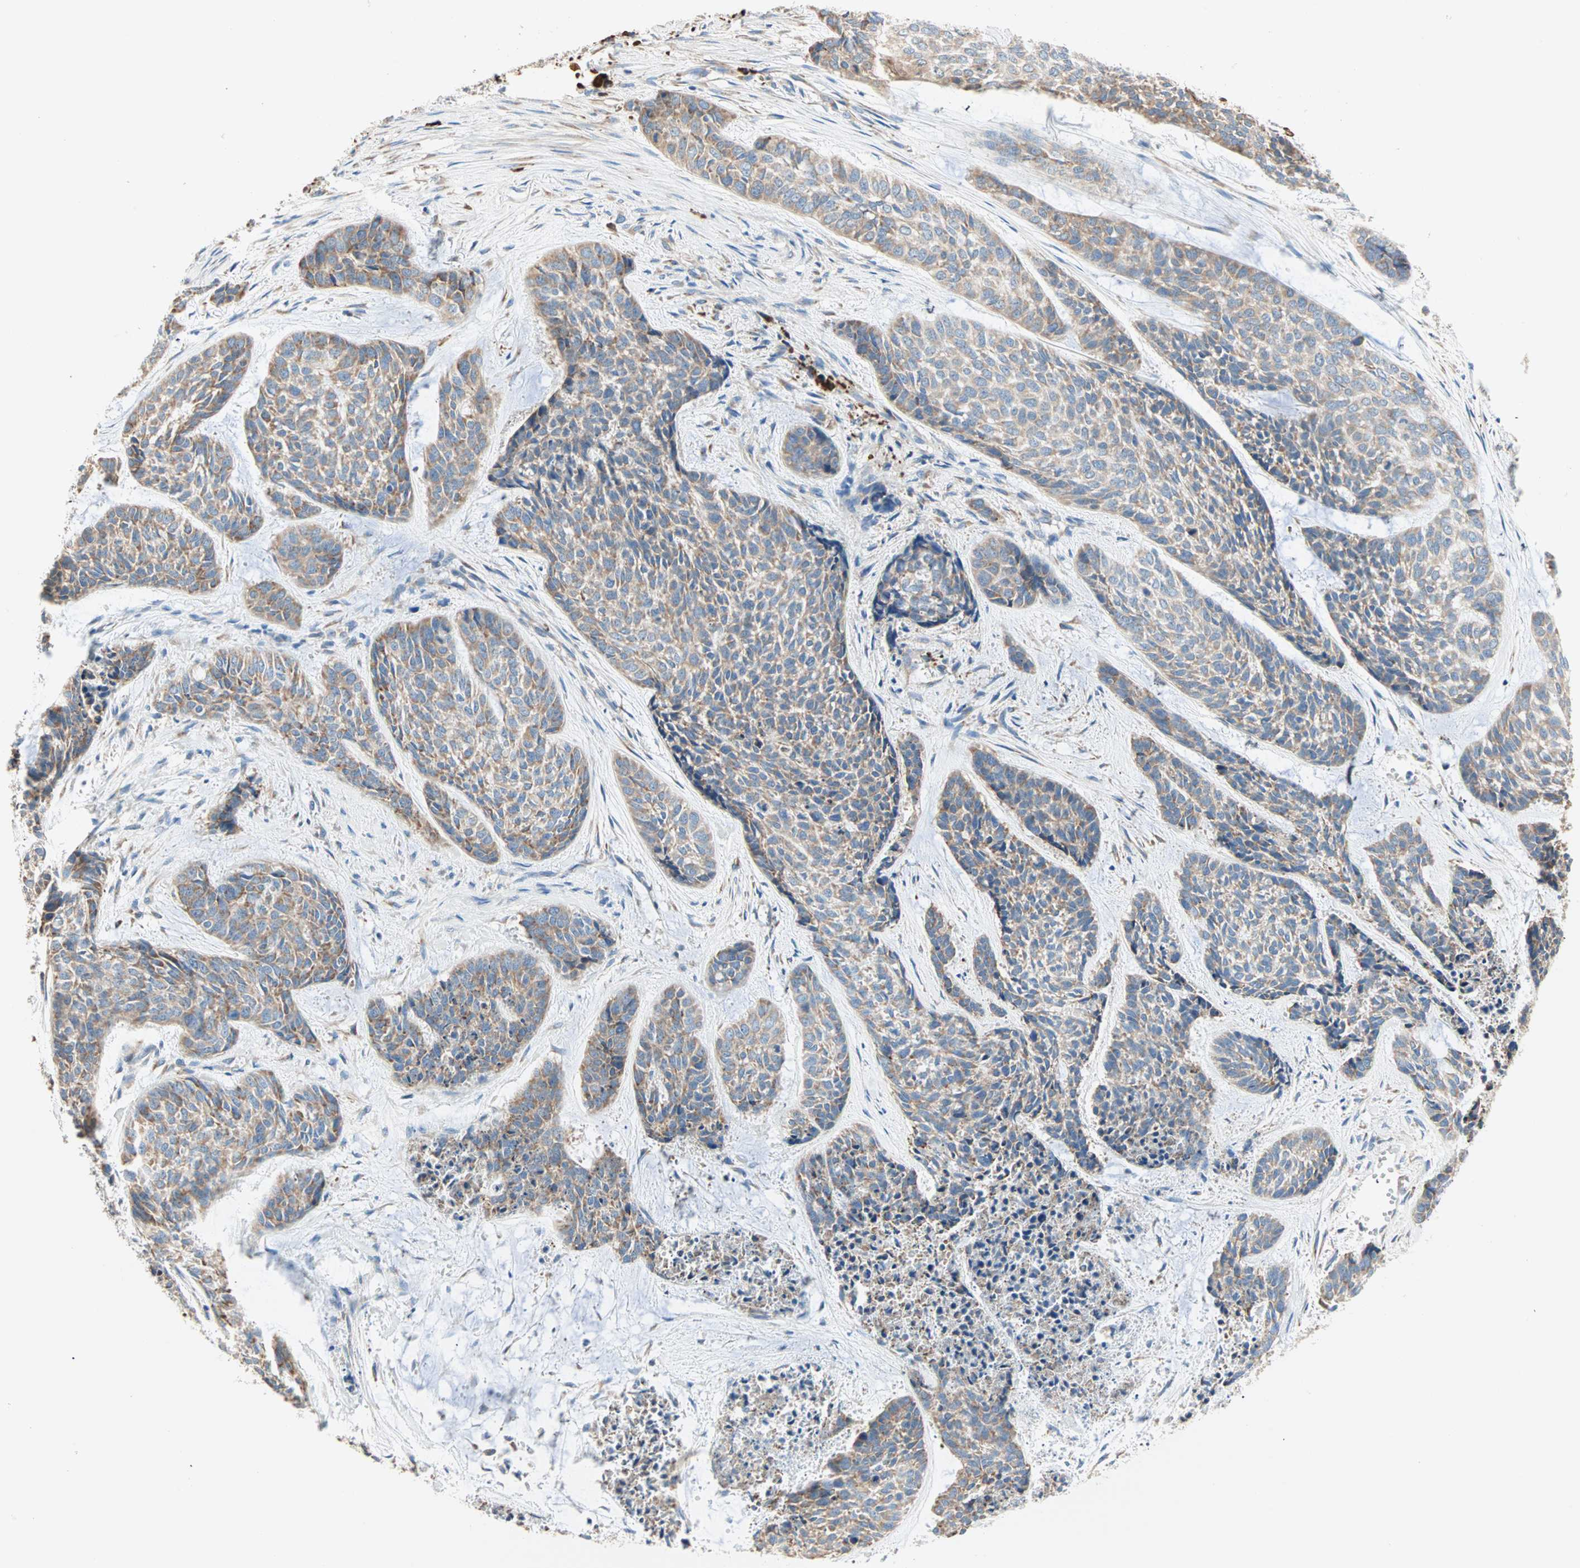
{"staining": {"intensity": "moderate", "quantity": ">75%", "location": "cytoplasmic/membranous"}, "tissue": "skin cancer", "cell_type": "Tumor cells", "image_type": "cancer", "snomed": [{"axis": "morphology", "description": "Basal cell carcinoma"}, {"axis": "topography", "description": "Skin"}], "caption": "High-power microscopy captured an immunohistochemistry image of basal cell carcinoma (skin), revealing moderate cytoplasmic/membranous staining in about >75% of tumor cells.", "gene": "PLCXD1", "patient": {"sex": "female", "age": 64}}